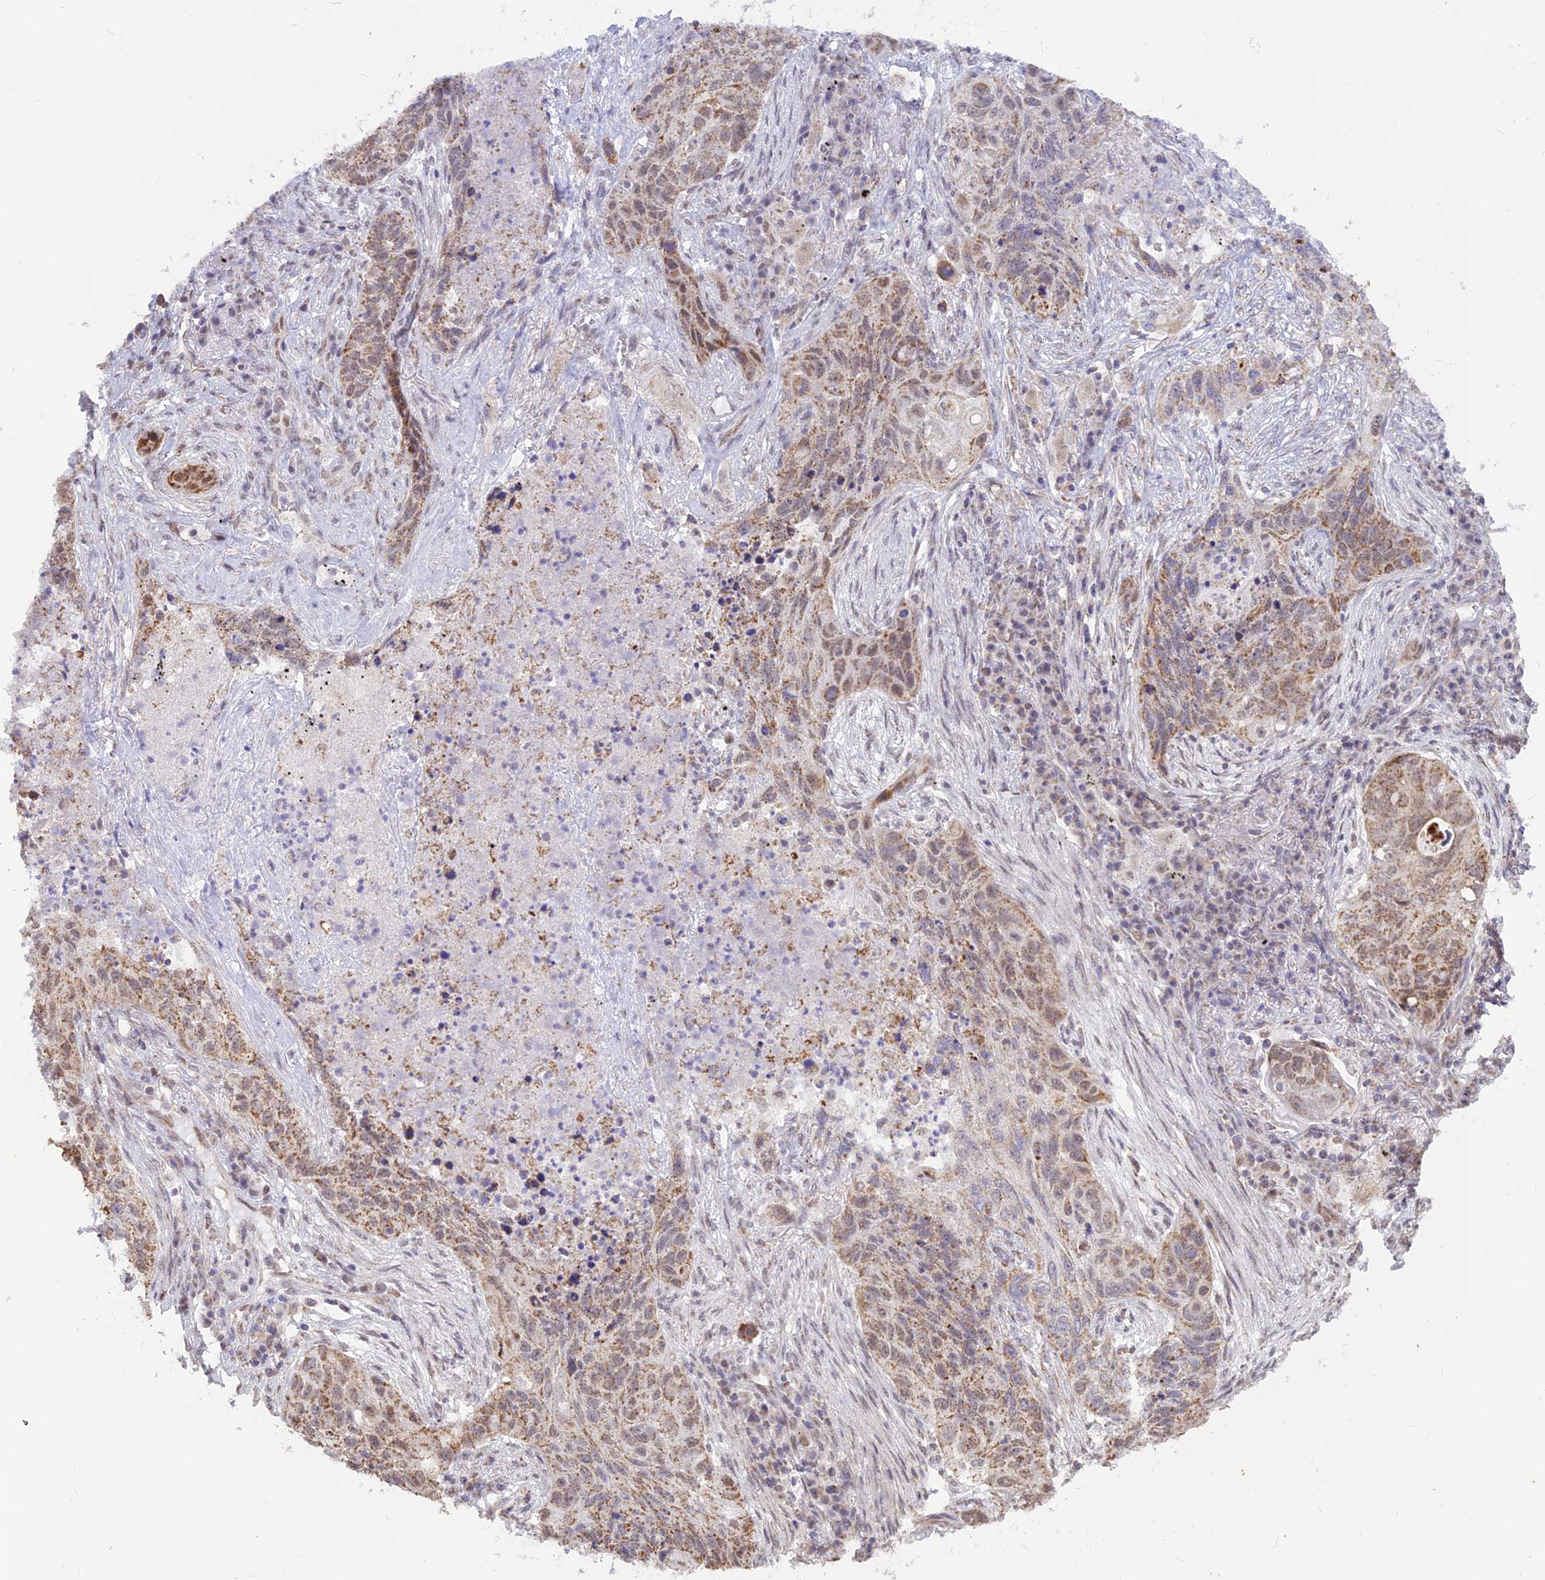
{"staining": {"intensity": "weak", "quantity": "25%-75%", "location": "cytoplasmic/membranous"}, "tissue": "lung cancer", "cell_type": "Tumor cells", "image_type": "cancer", "snomed": [{"axis": "morphology", "description": "Squamous cell carcinoma, NOS"}, {"axis": "topography", "description": "Lung"}], "caption": "Immunohistochemical staining of human lung cancer reveals weak cytoplasmic/membranous protein expression in about 25%-75% of tumor cells.", "gene": "ARHGAP40", "patient": {"sex": "female", "age": 63}}